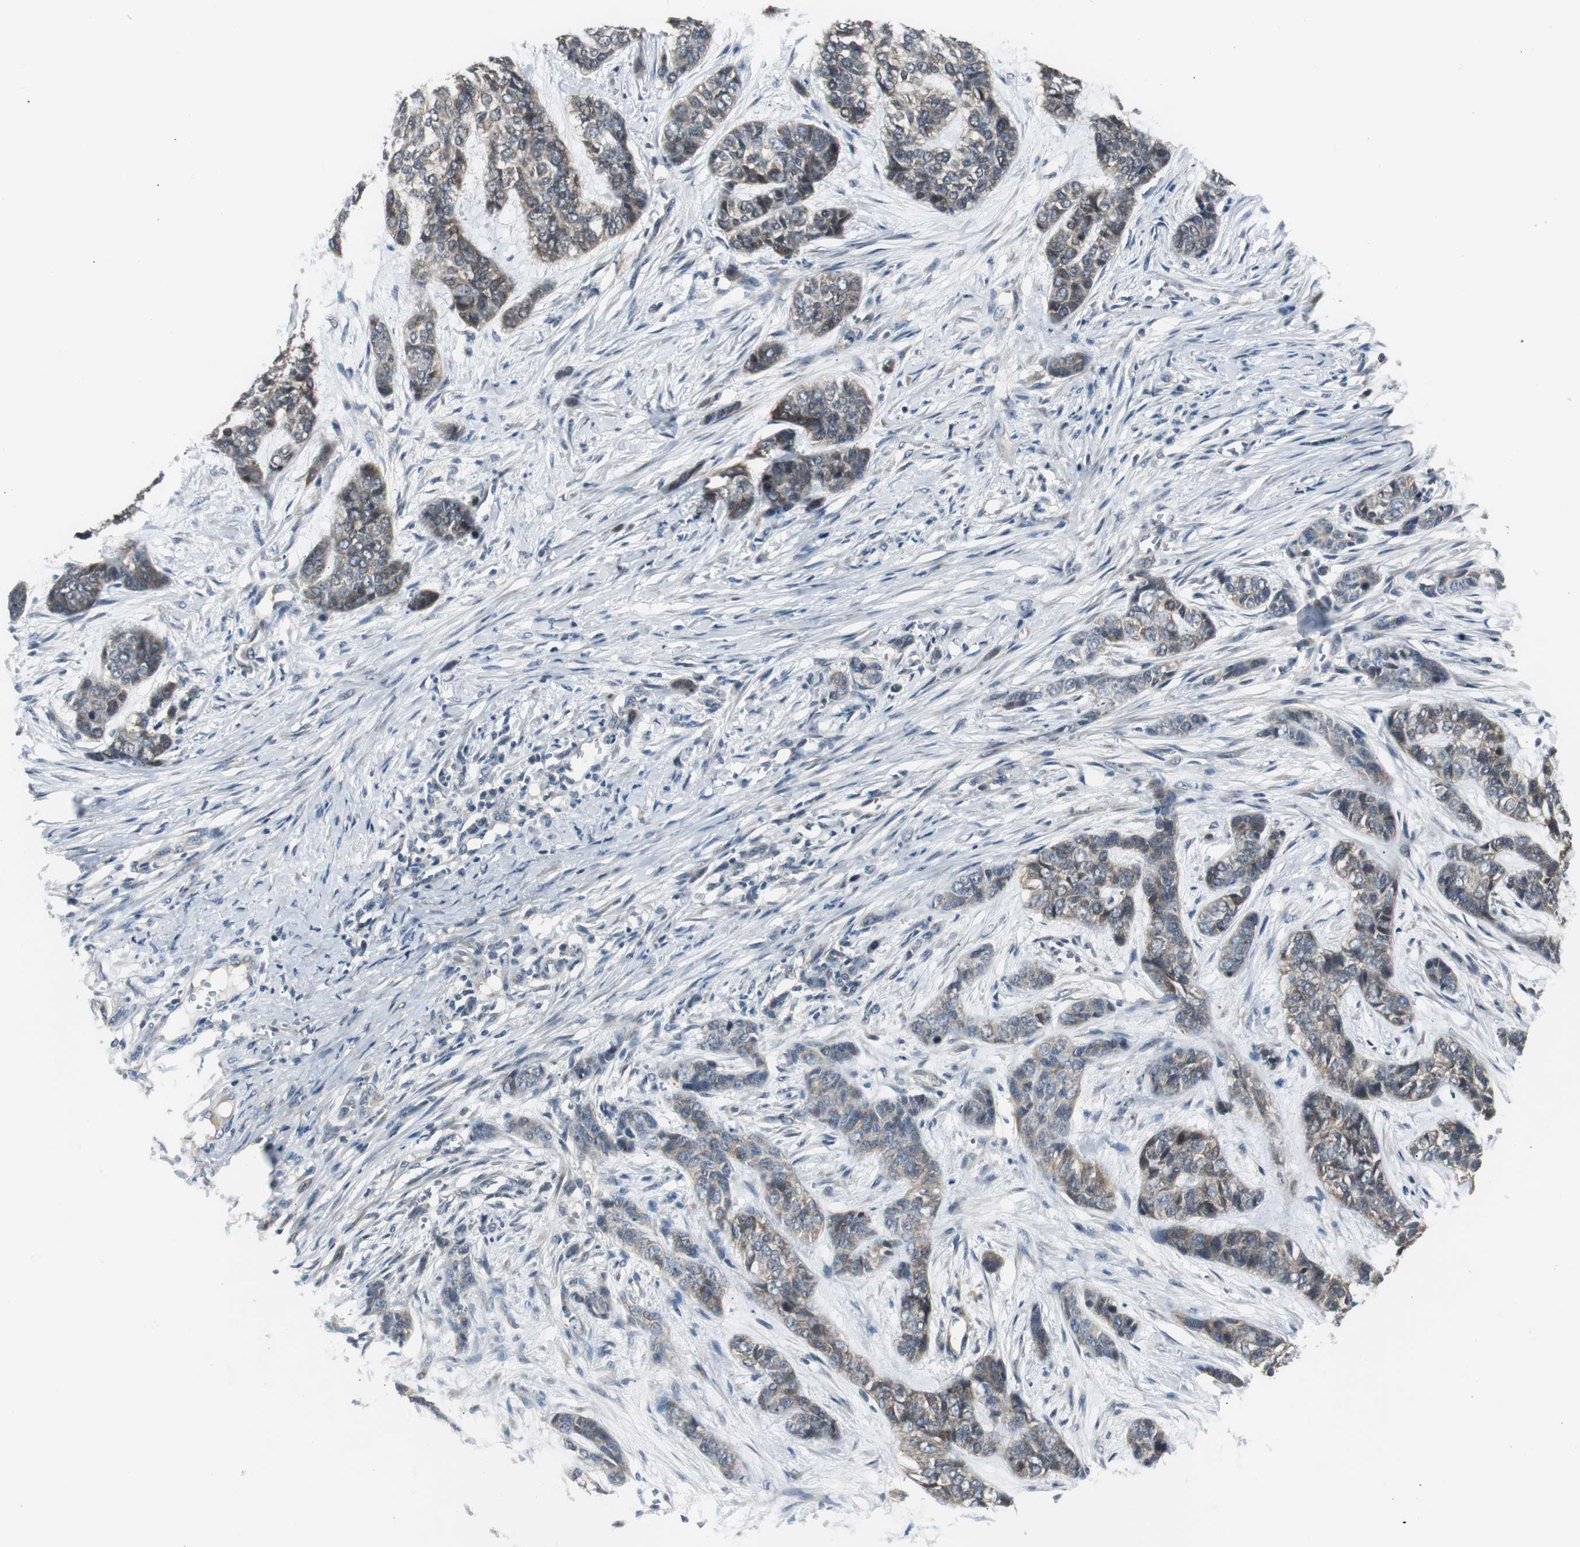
{"staining": {"intensity": "weak", "quantity": "25%-75%", "location": "cytoplasmic/membranous"}, "tissue": "skin cancer", "cell_type": "Tumor cells", "image_type": "cancer", "snomed": [{"axis": "morphology", "description": "Basal cell carcinoma"}, {"axis": "topography", "description": "Skin"}], "caption": "Immunohistochemistry (DAB (3,3'-diaminobenzidine)) staining of skin cancer (basal cell carcinoma) exhibits weak cytoplasmic/membranous protein staining in approximately 25%-75% of tumor cells.", "gene": "ZMPSTE24", "patient": {"sex": "female", "age": 64}}